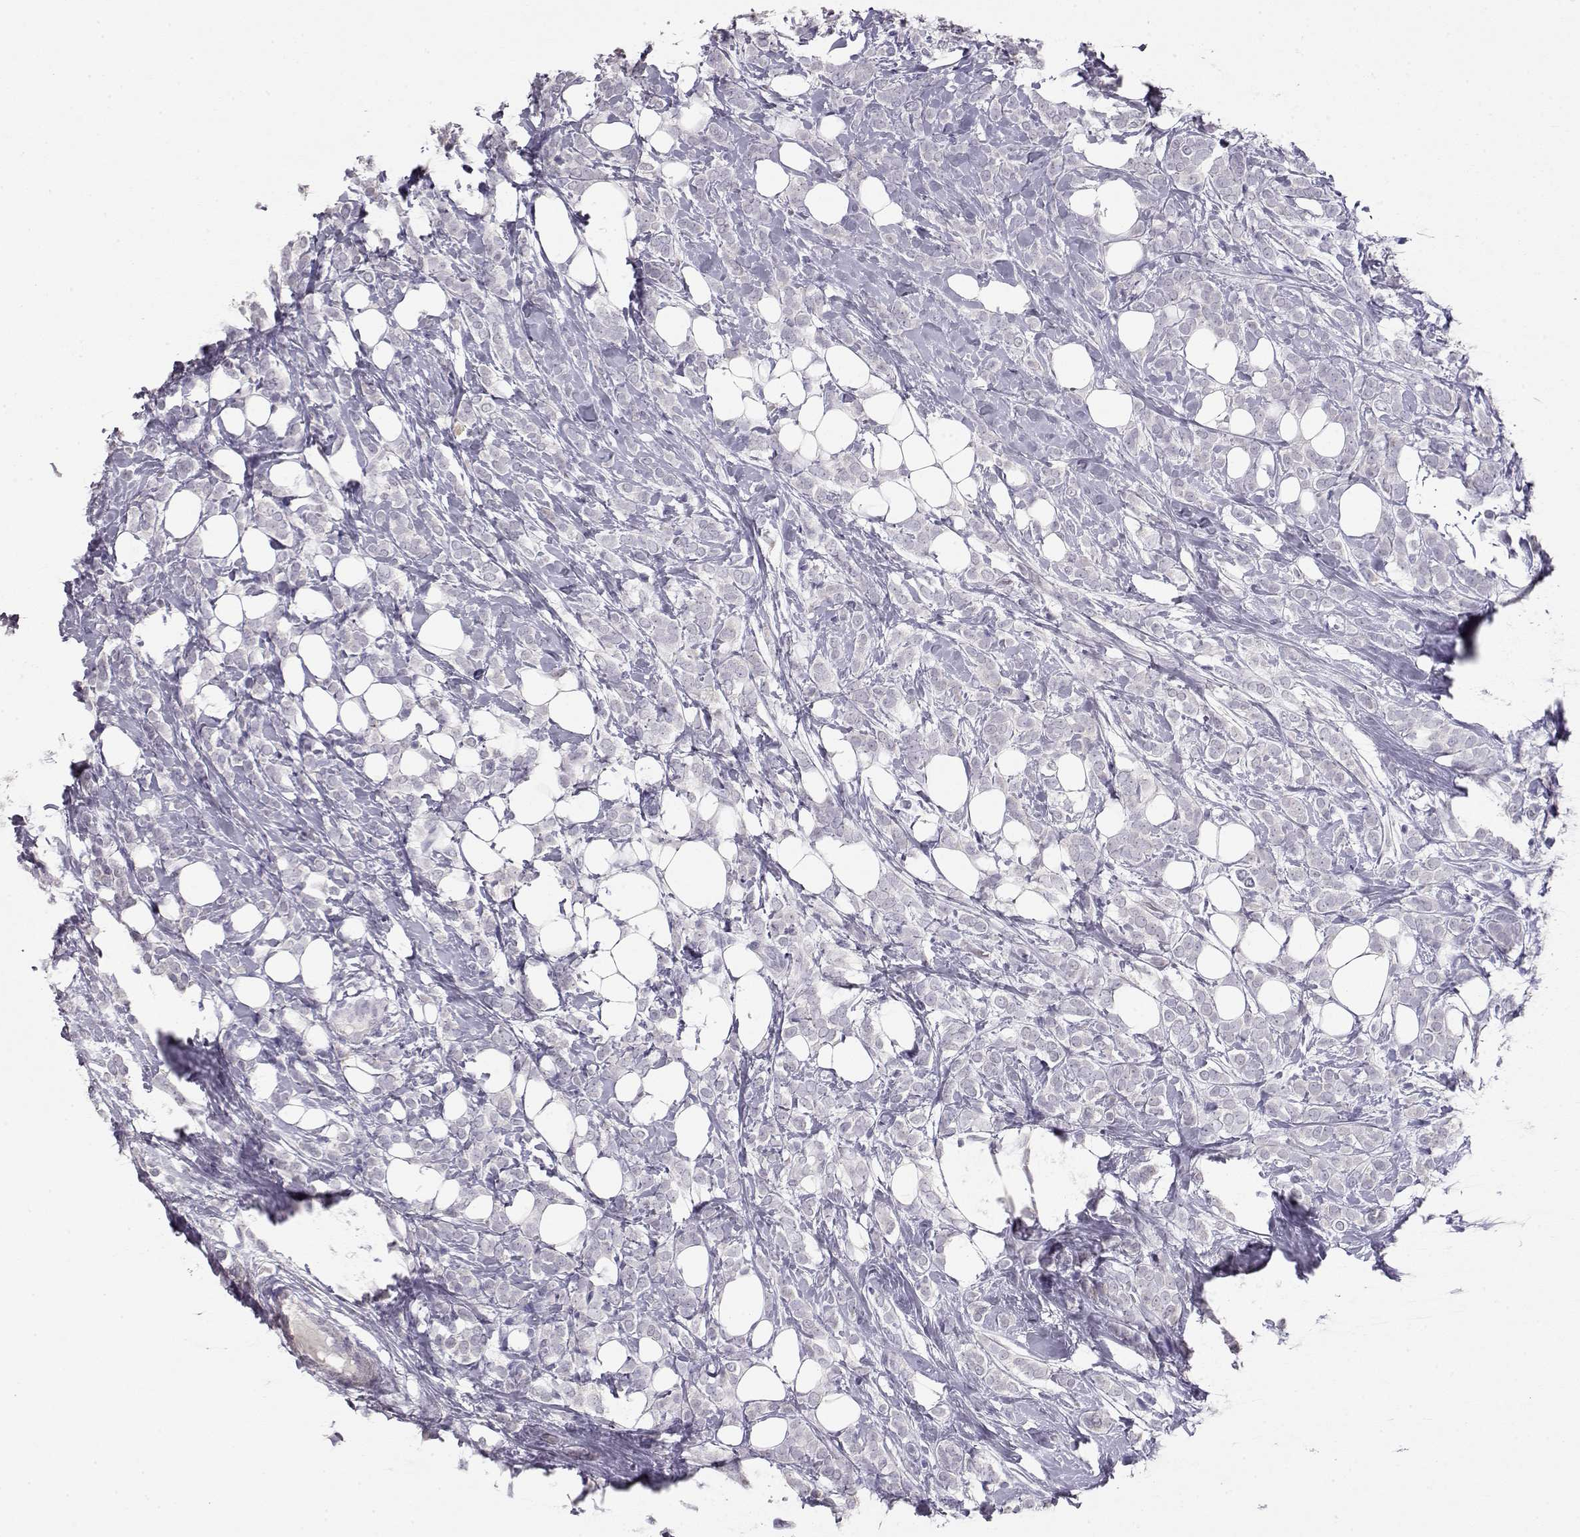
{"staining": {"intensity": "negative", "quantity": "none", "location": "none"}, "tissue": "breast cancer", "cell_type": "Tumor cells", "image_type": "cancer", "snomed": [{"axis": "morphology", "description": "Lobular carcinoma"}, {"axis": "topography", "description": "Breast"}], "caption": "The micrograph shows no staining of tumor cells in lobular carcinoma (breast).", "gene": "LAMB3", "patient": {"sex": "female", "age": 49}}